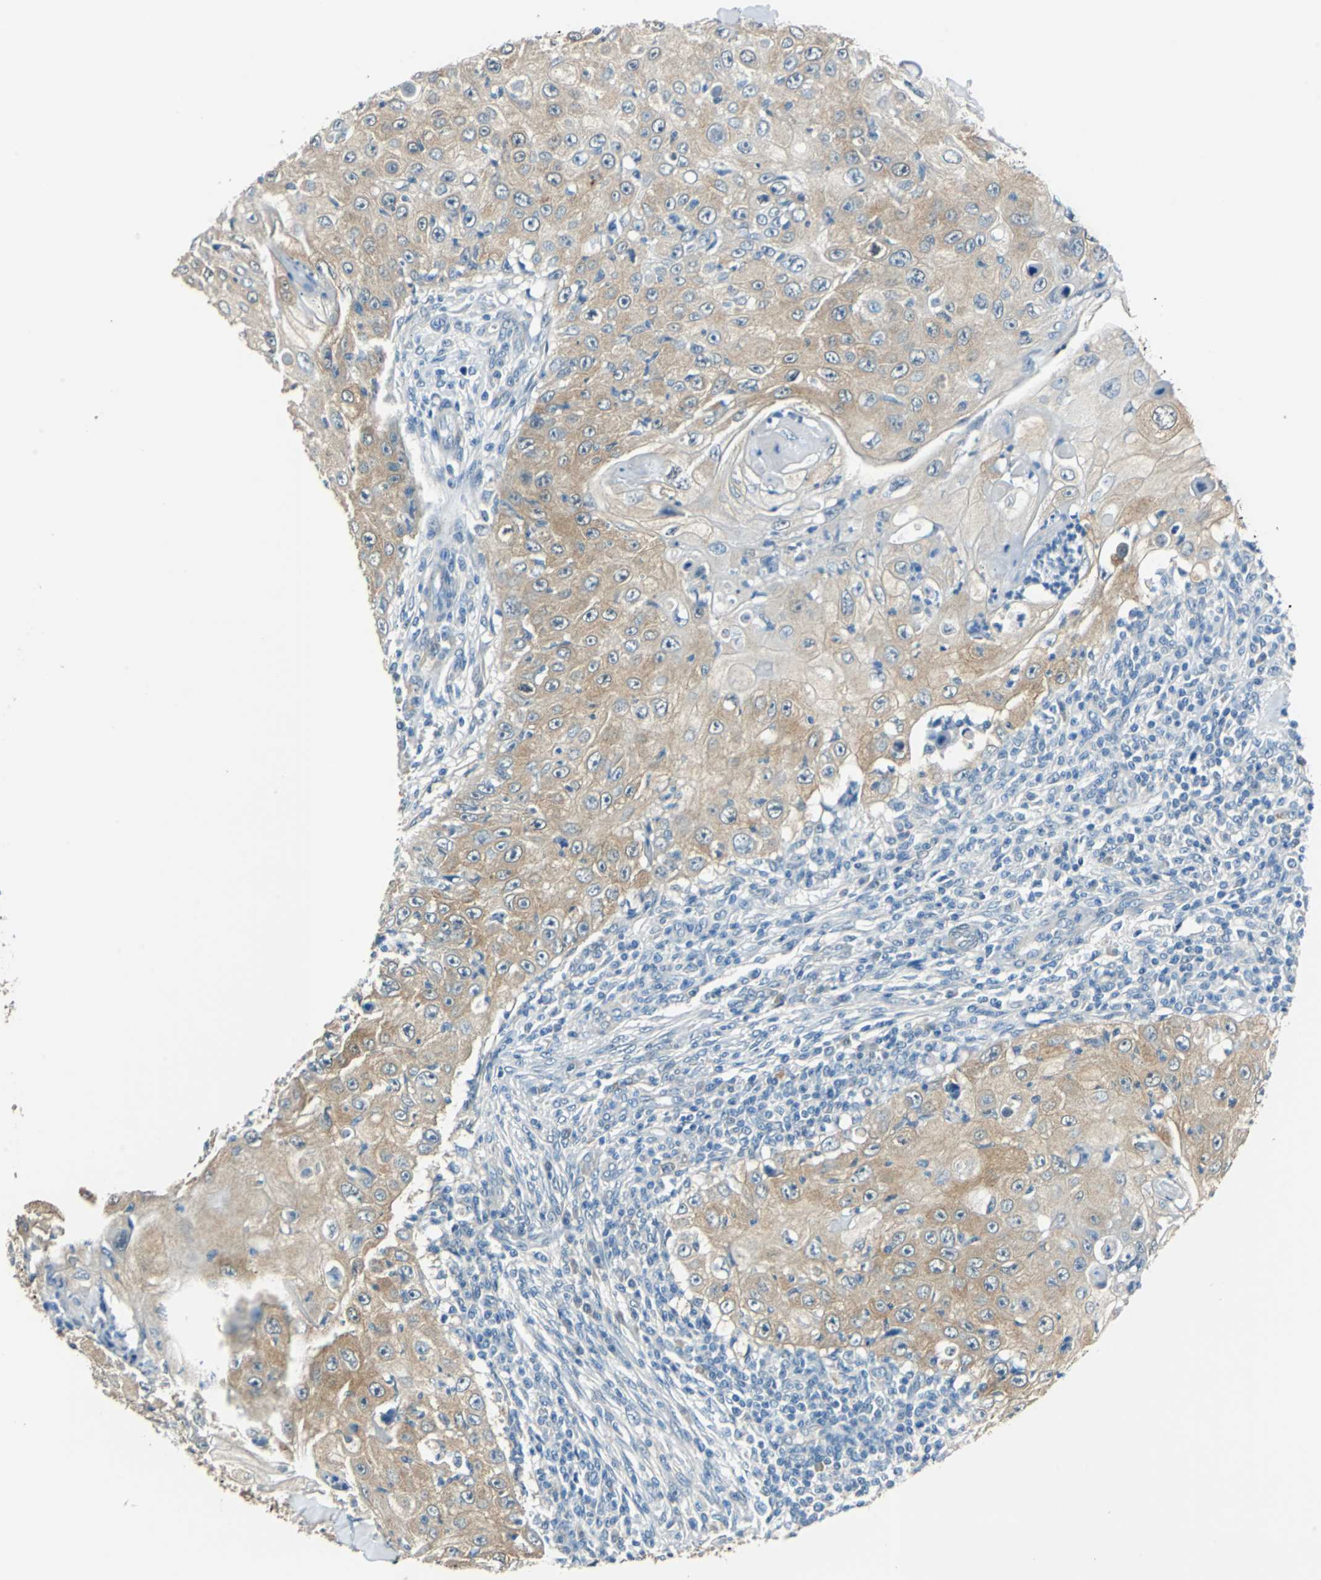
{"staining": {"intensity": "moderate", "quantity": ">75%", "location": "cytoplasmic/membranous"}, "tissue": "skin cancer", "cell_type": "Tumor cells", "image_type": "cancer", "snomed": [{"axis": "morphology", "description": "Squamous cell carcinoma, NOS"}, {"axis": "topography", "description": "Skin"}], "caption": "Protein staining of squamous cell carcinoma (skin) tissue shows moderate cytoplasmic/membranous staining in approximately >75% of tumor cells.", "gene": "FKBP4", "patient": {"sex": "male", "age": 86}}